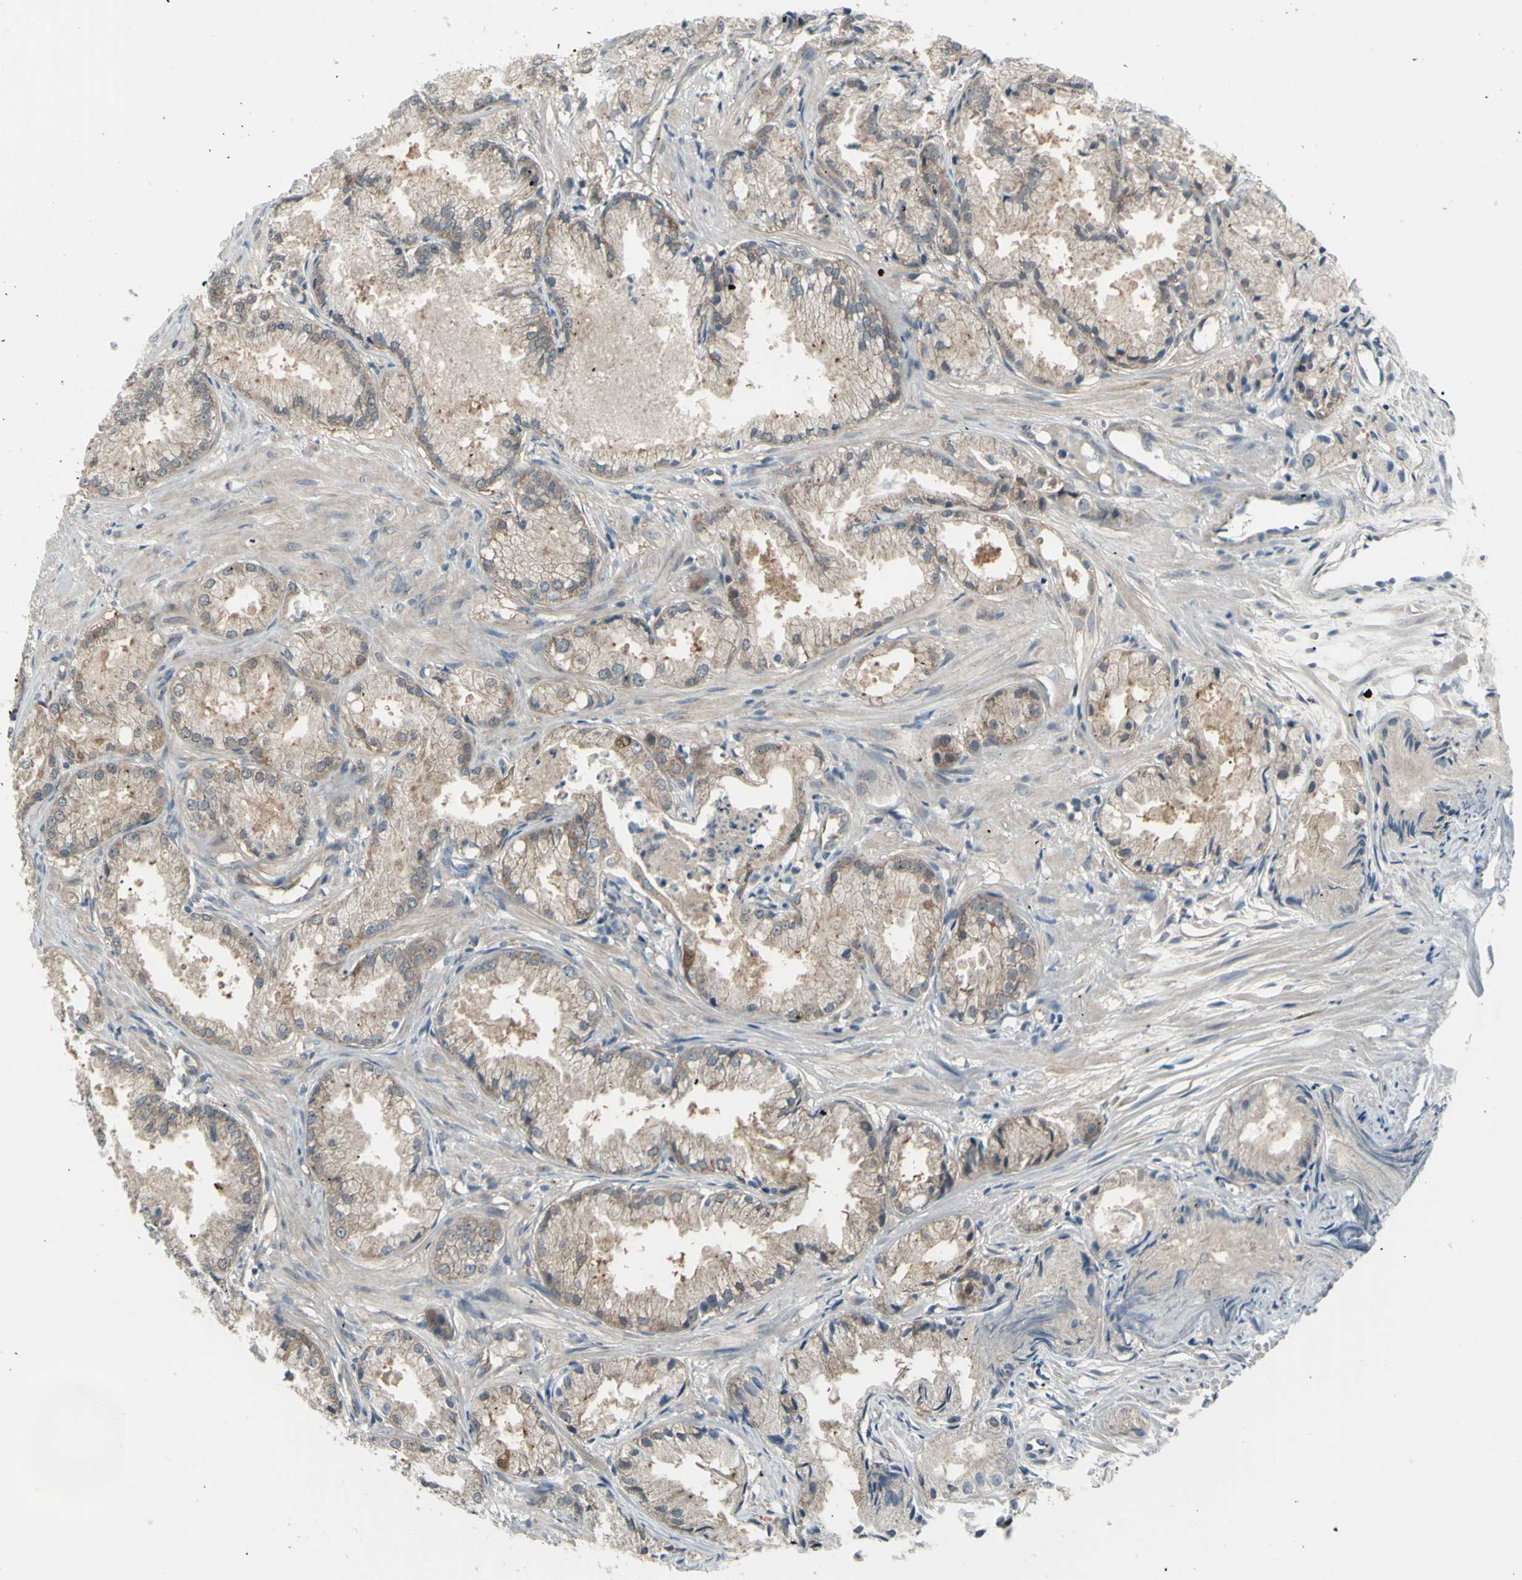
{"staining": {"intensity": "weak", "quantity": ">75%", "location": "cytoplasmic/membranous"}, "tissue": "prostate cancer", "cell_type": "Tumor cells", "image_type": "cancer", "snomed": [{"axis": "morphology", "description": "Adenocarcinoma, Low grade"}, {"axis": "topography", "description": "Prostate"}], "caption": "A histopathology image showing weak cytoplasmic/membranous positivity in approximately >75% of tumor cells in adenocarcinoma (low-grade) (prostate), as visualized by brown immunohistochemical staining.", "gene": "NAXD", "patient": {"sex": "male", "age": 72}}